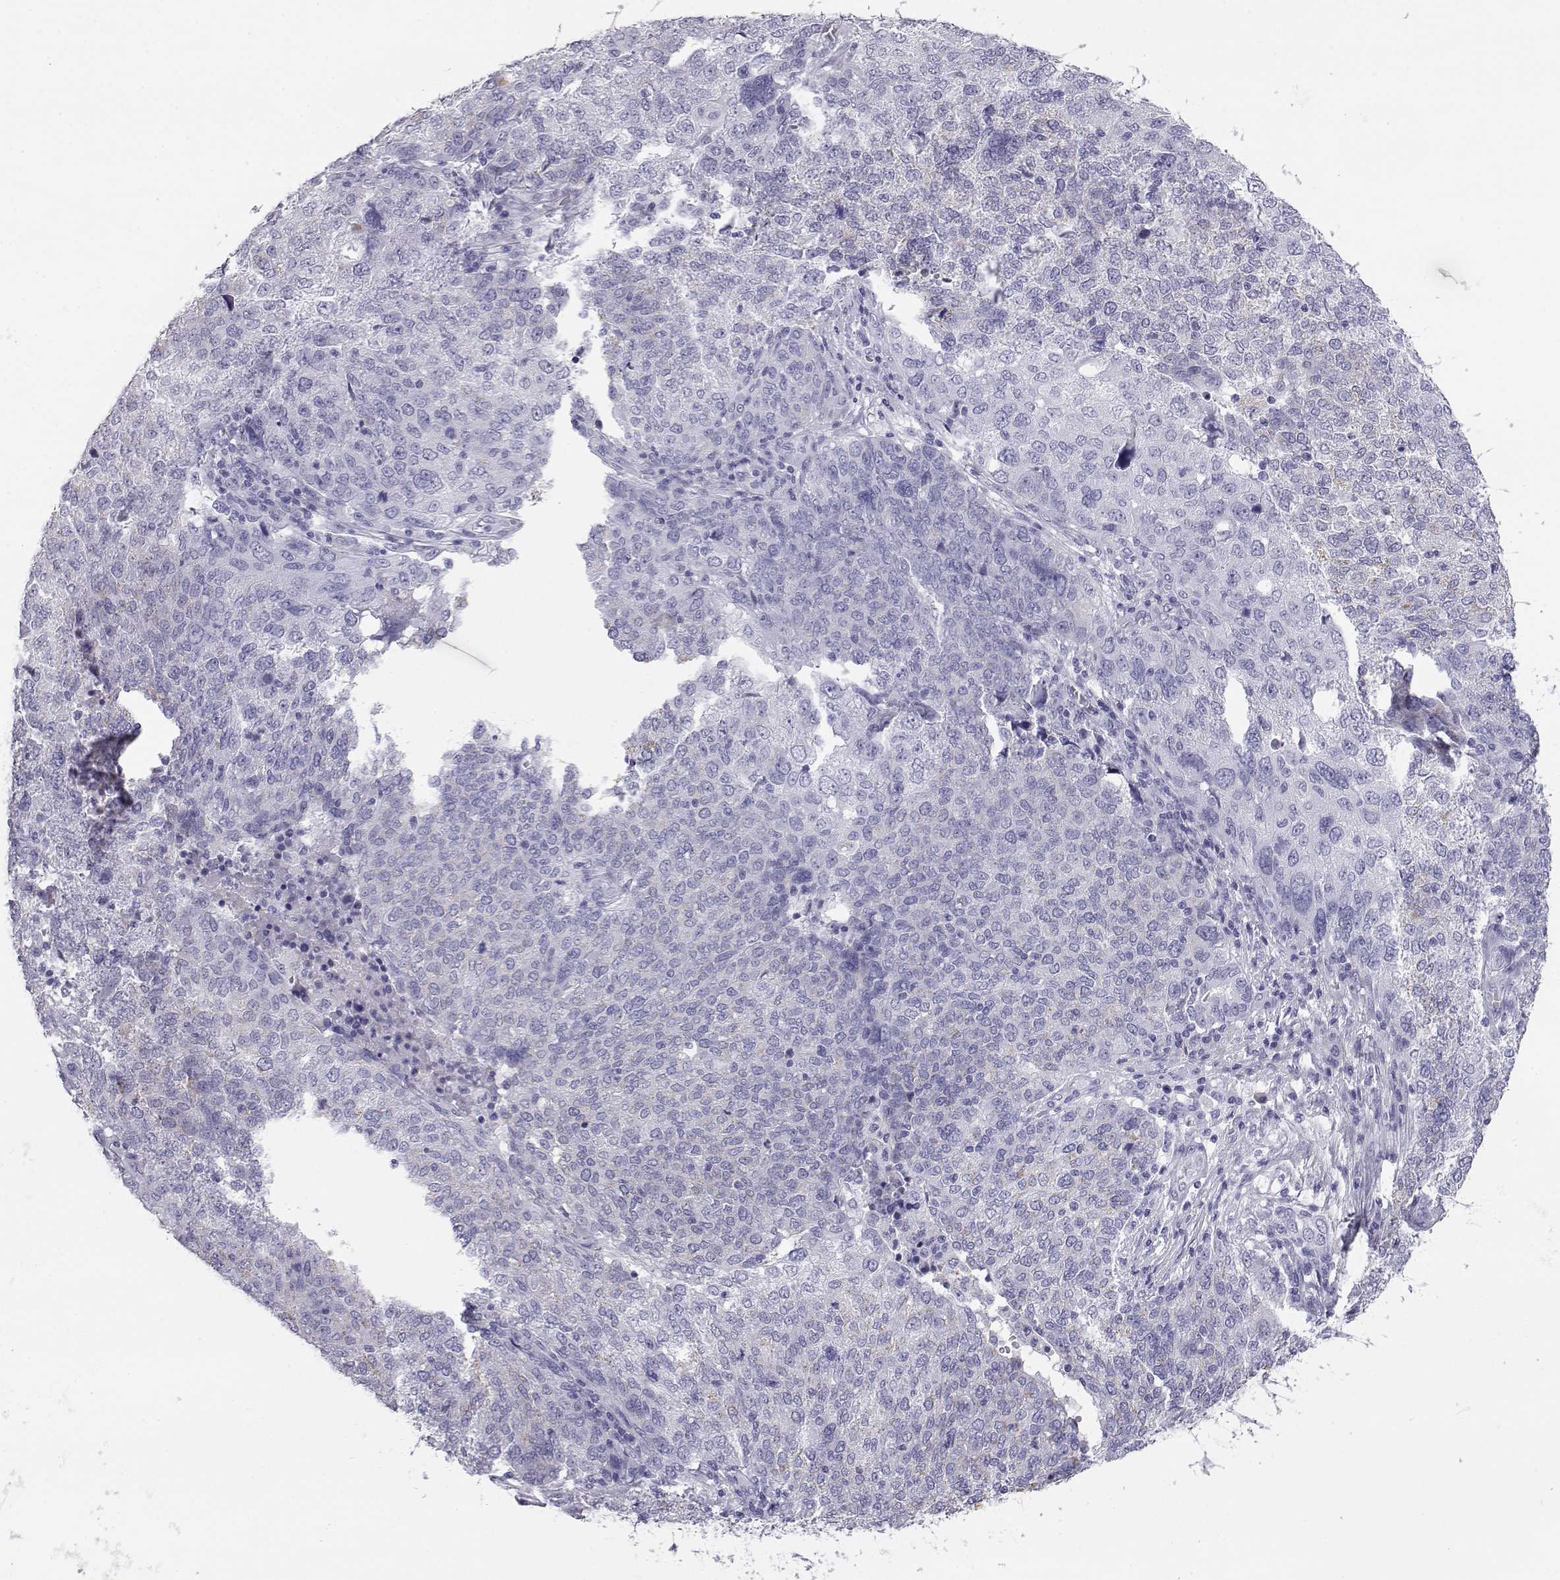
{"staining": {"intensity": "negative", "quantity": "none", "location": "none"}, "tissue": "ovarian cancer", "cell_type": "Tumor cells", "image_type": "cancer", "snomed": [{"axis": "morphology", "description": "Carcinoma, endometroid"}, {"axis": "topography", "description": "Ovary"}], "caption": "There is no significant positivity in tumor cells of ovarian cancer. (Brightfield microscopy of DAB (3,3'-diaminobenzidine) immunohistochemistry at high magnification).", "gene": "ITLN2", "patient": {"sex": "female", "age": 58}}